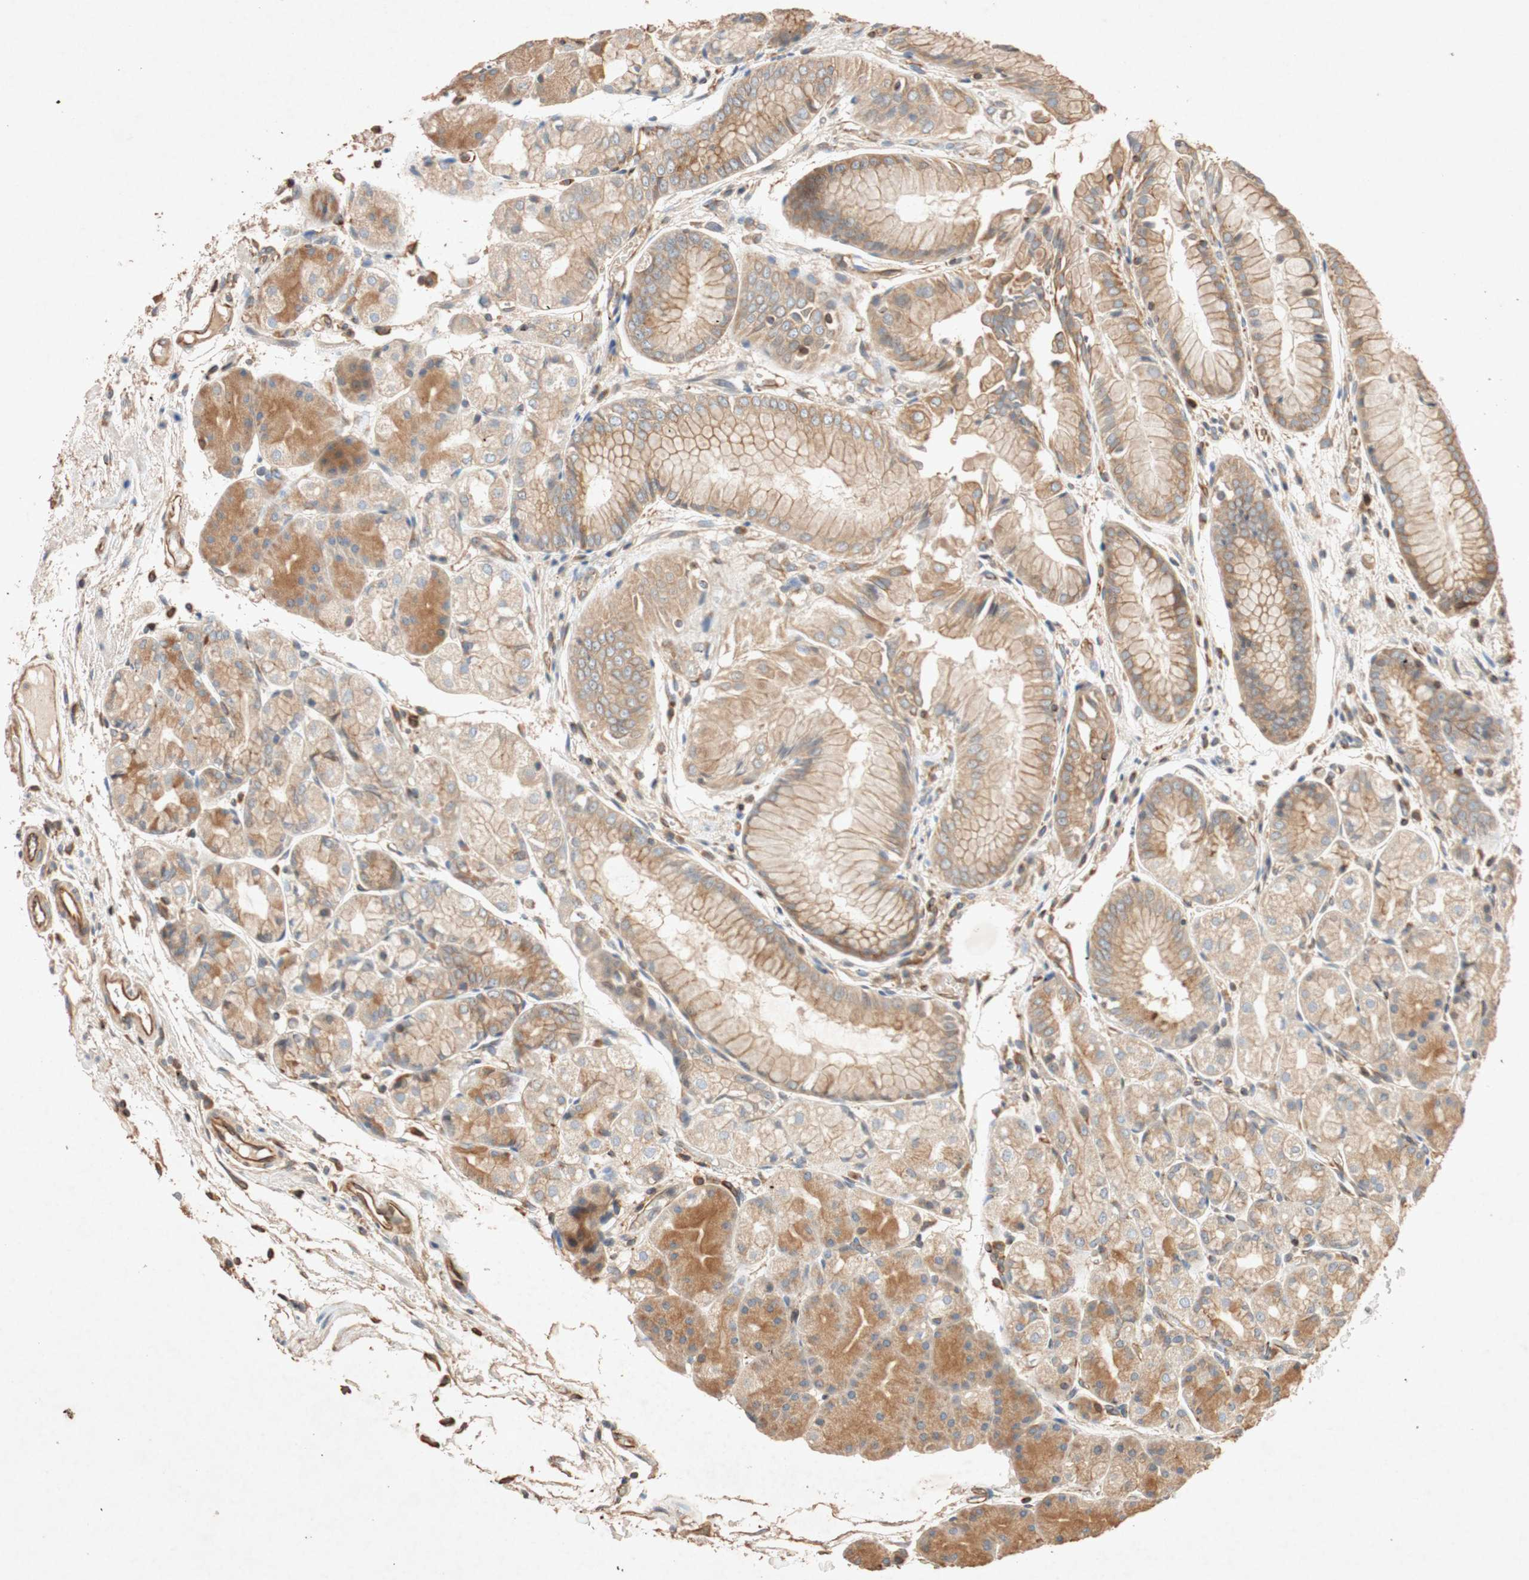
{"staining": {"intensity": "moderate", "quantity": ">75%", "location": "cytoplasmic/membranous"}, "tissue": "stomach", "cell_type": "Glandular cells", "image_type": "normal", "snomed": [{"axis": "morphology", "description": "Normal tissue, NOS"}, {"axis": "topography", "description": "Stomach, upper"}], "caption": "Stomach stained for a protein (brown) reveals moderate cytoplasmic/membranous positive positivity in approximately >75% of glandular cells.", "gene": "TUBB", "patient": {"sex": "male", "age": 72}}